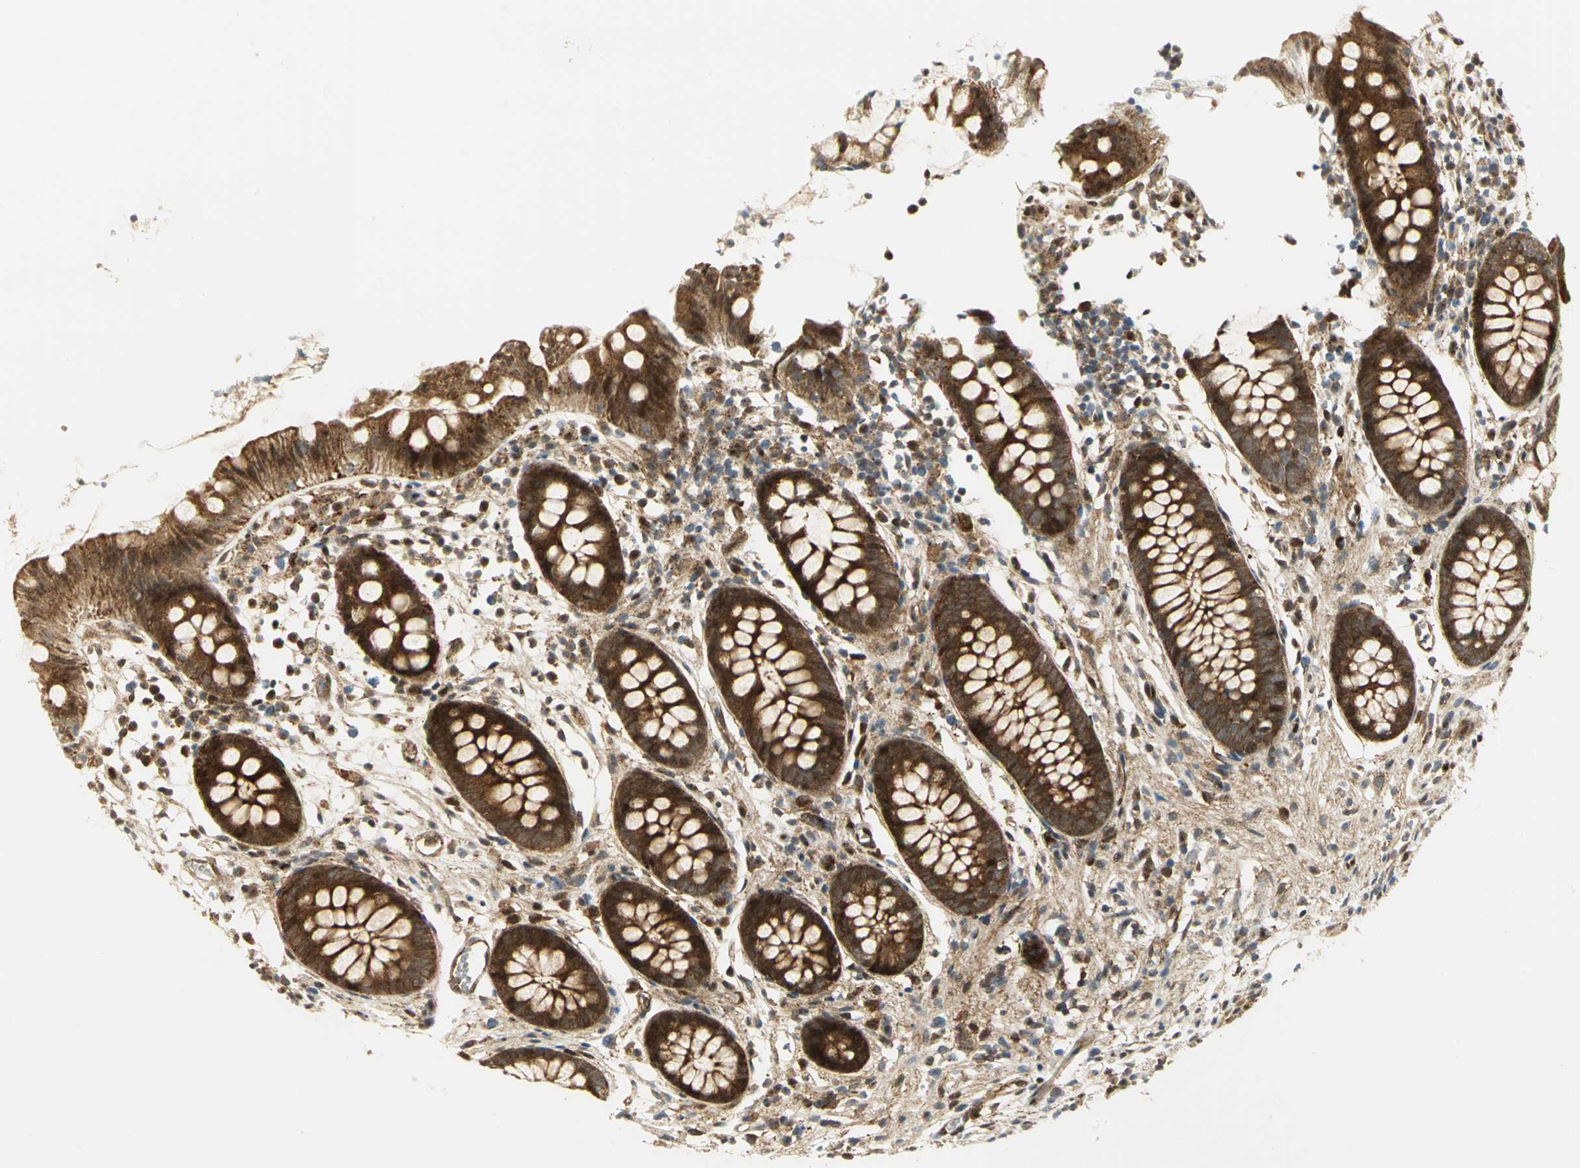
{"staining": {"intensity": "strong", "quantity": ">75%", "location": "cytoplasmic/membranous"}, "tissue": "appendix", "cell_type": "Glandular cells", "image_type": "normal", "snomed": [{"axis": "morphology", "description": "Normal tissue, NOS"}, {"axis": "topography", "description": "Appendix"}], "caption": "Glandular cells exhibit strong cytoplasmic/membranous expression in approximately >75% of cells in benign appendix.", "gene": "EEA1", "patient": {"sex": "male", "age": 38}}